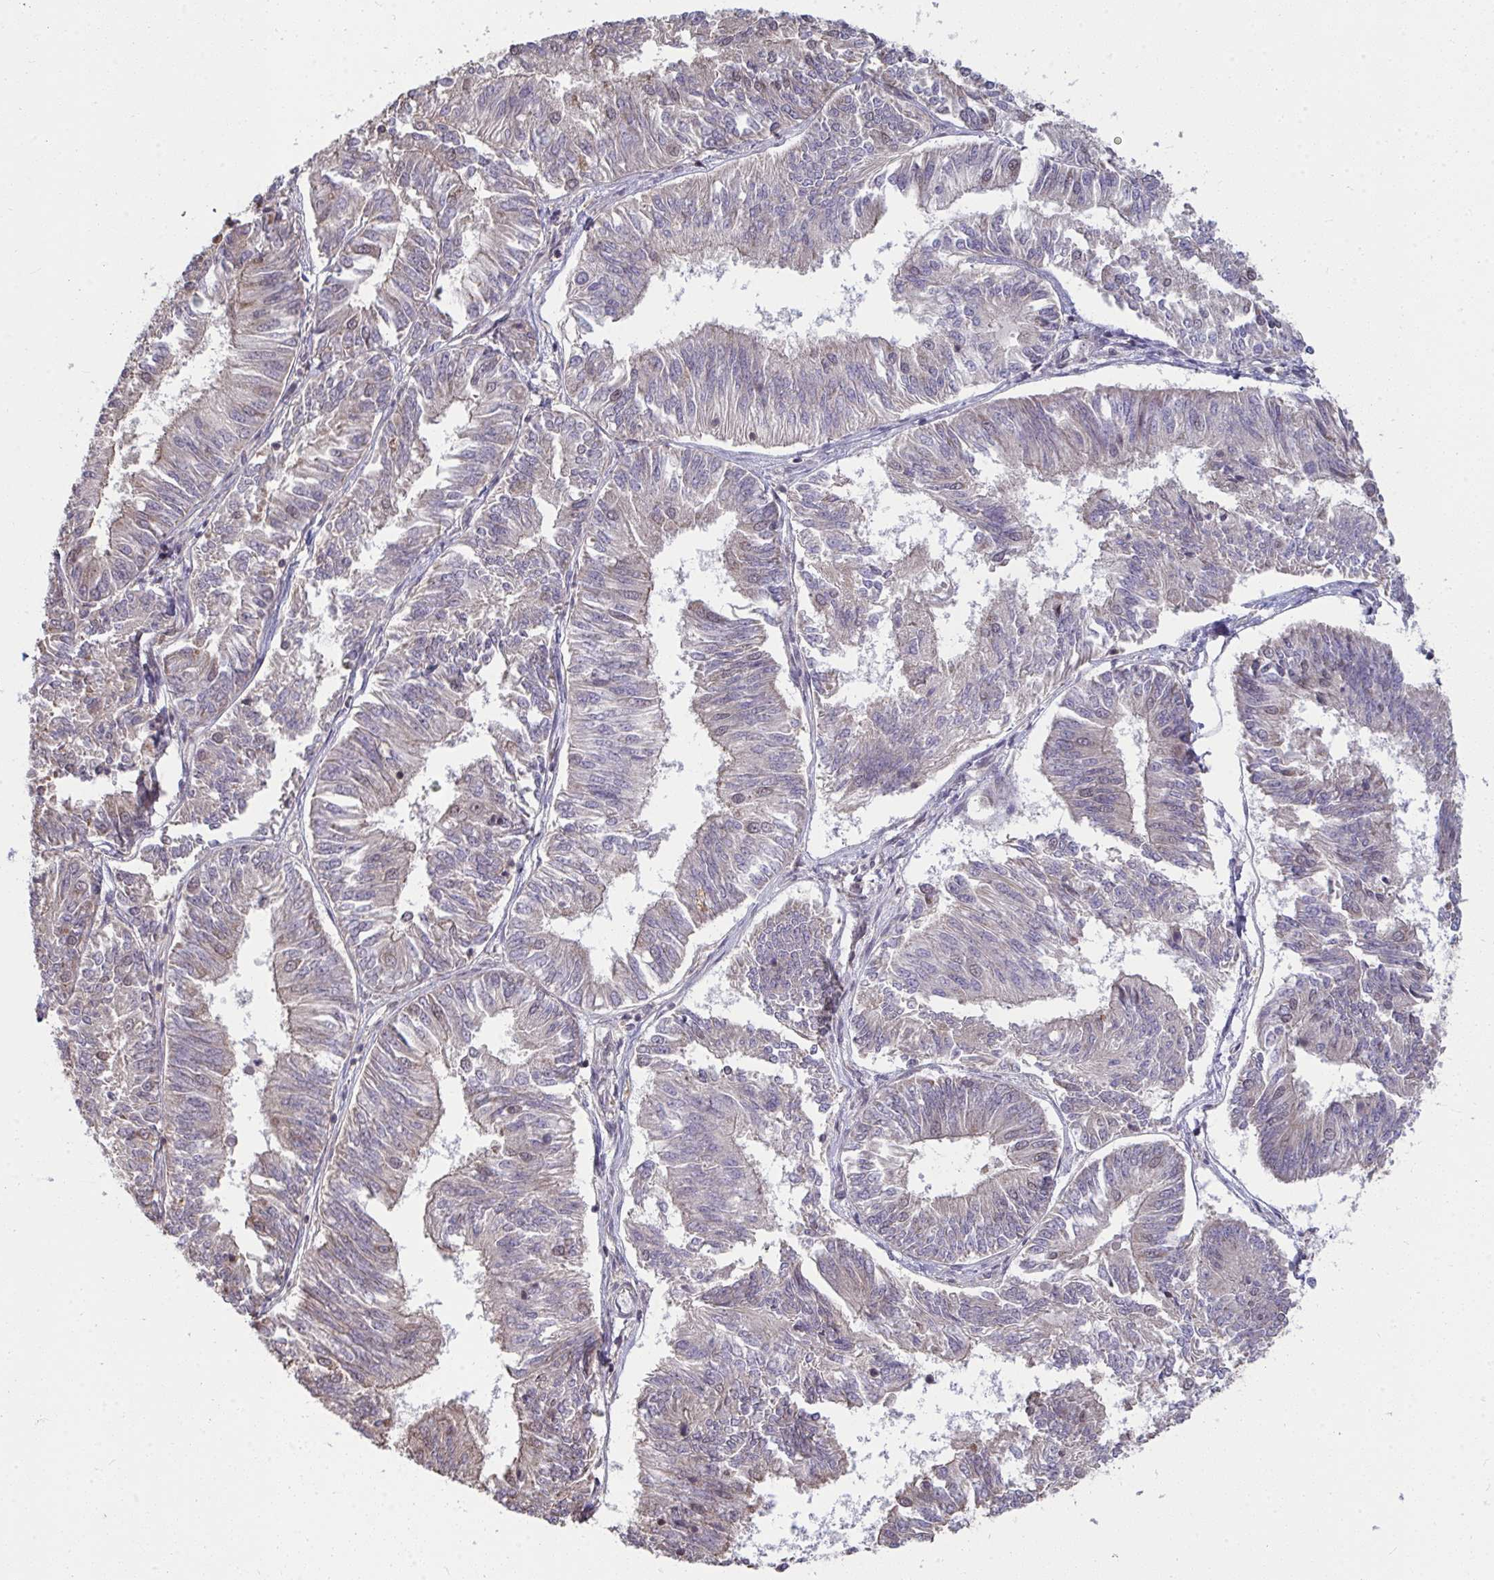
{"staining": {"intensity": "weak", "quantity": "<25%", "location": "cytoplasmic/membranous"}, "tissue": "endometrial cancer", "cell_type": "Tumor cells", "image_type": "cancer", "snomed": [{"axis": "morphology", "description": "Adenocarcinoma, NOS"}, {"axis": "topography", "description": "Endometrium"}], "caption": "High magnification brightfield microscopy of endometrial cancer stained with DAB (brown) and counterstained with hematoxylin (blue): tumor cells show no significant positivity.", "gene": "SAP30", "patient": {"sex": "female", "age": 58}}